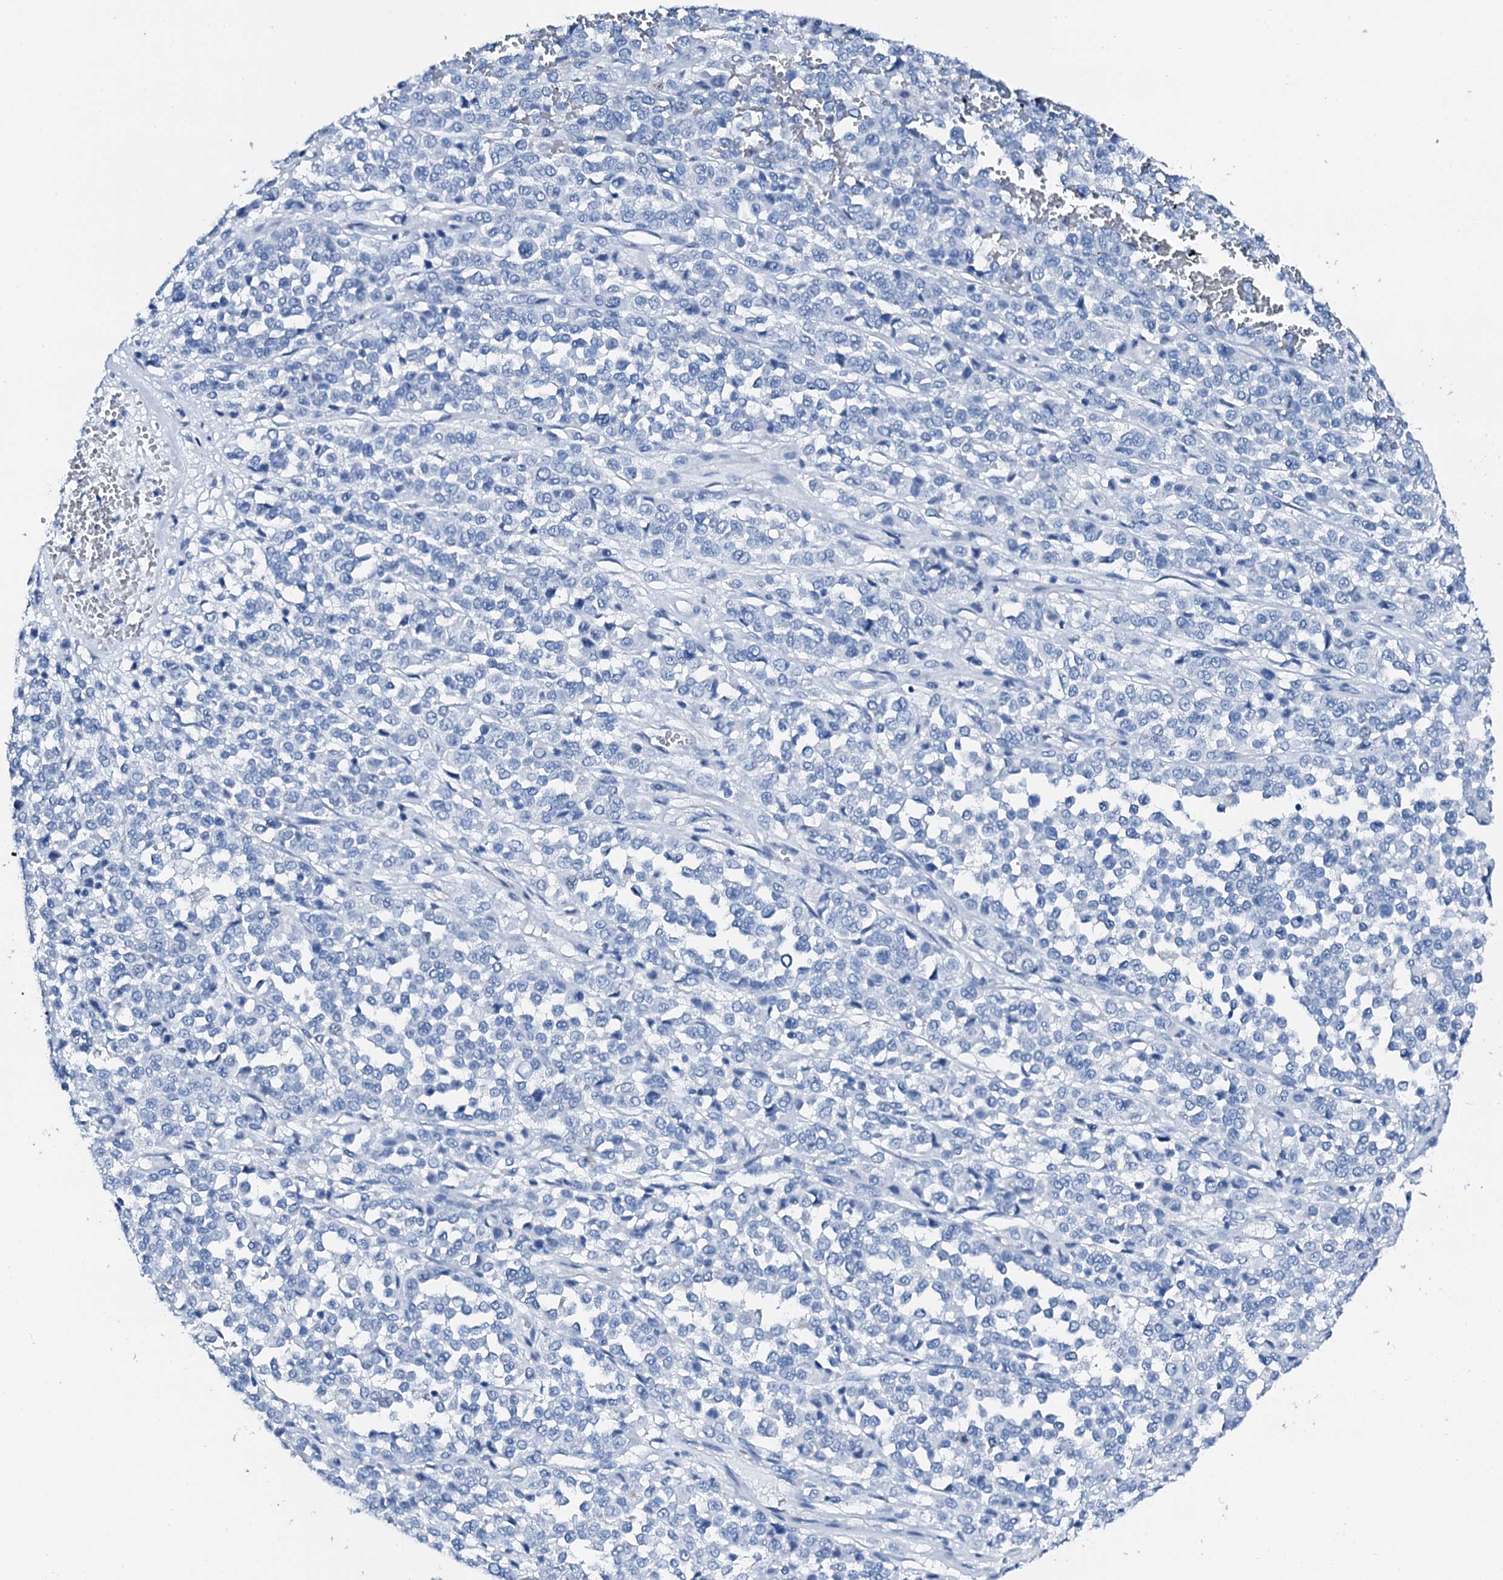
{"staining": {"intensity": "negative", "quantity": "none", "location": "none"}, "tissue": "melanoma", "cell_type": "Tumor cells", "image_type": "cancer", "snomed": [{"axis": "morphology", "description": "Malignant melanoma, Metastatic site"}, {"axis": "topography", "description": "Pancreas"}], "caption": "This is a micrograph of immunohistochemistry staining of malignant melanoma (metastatic site), which shows no staining in tumor cells.", "gene": "PTH", "patient": {"sex": "female", "age": 30}}